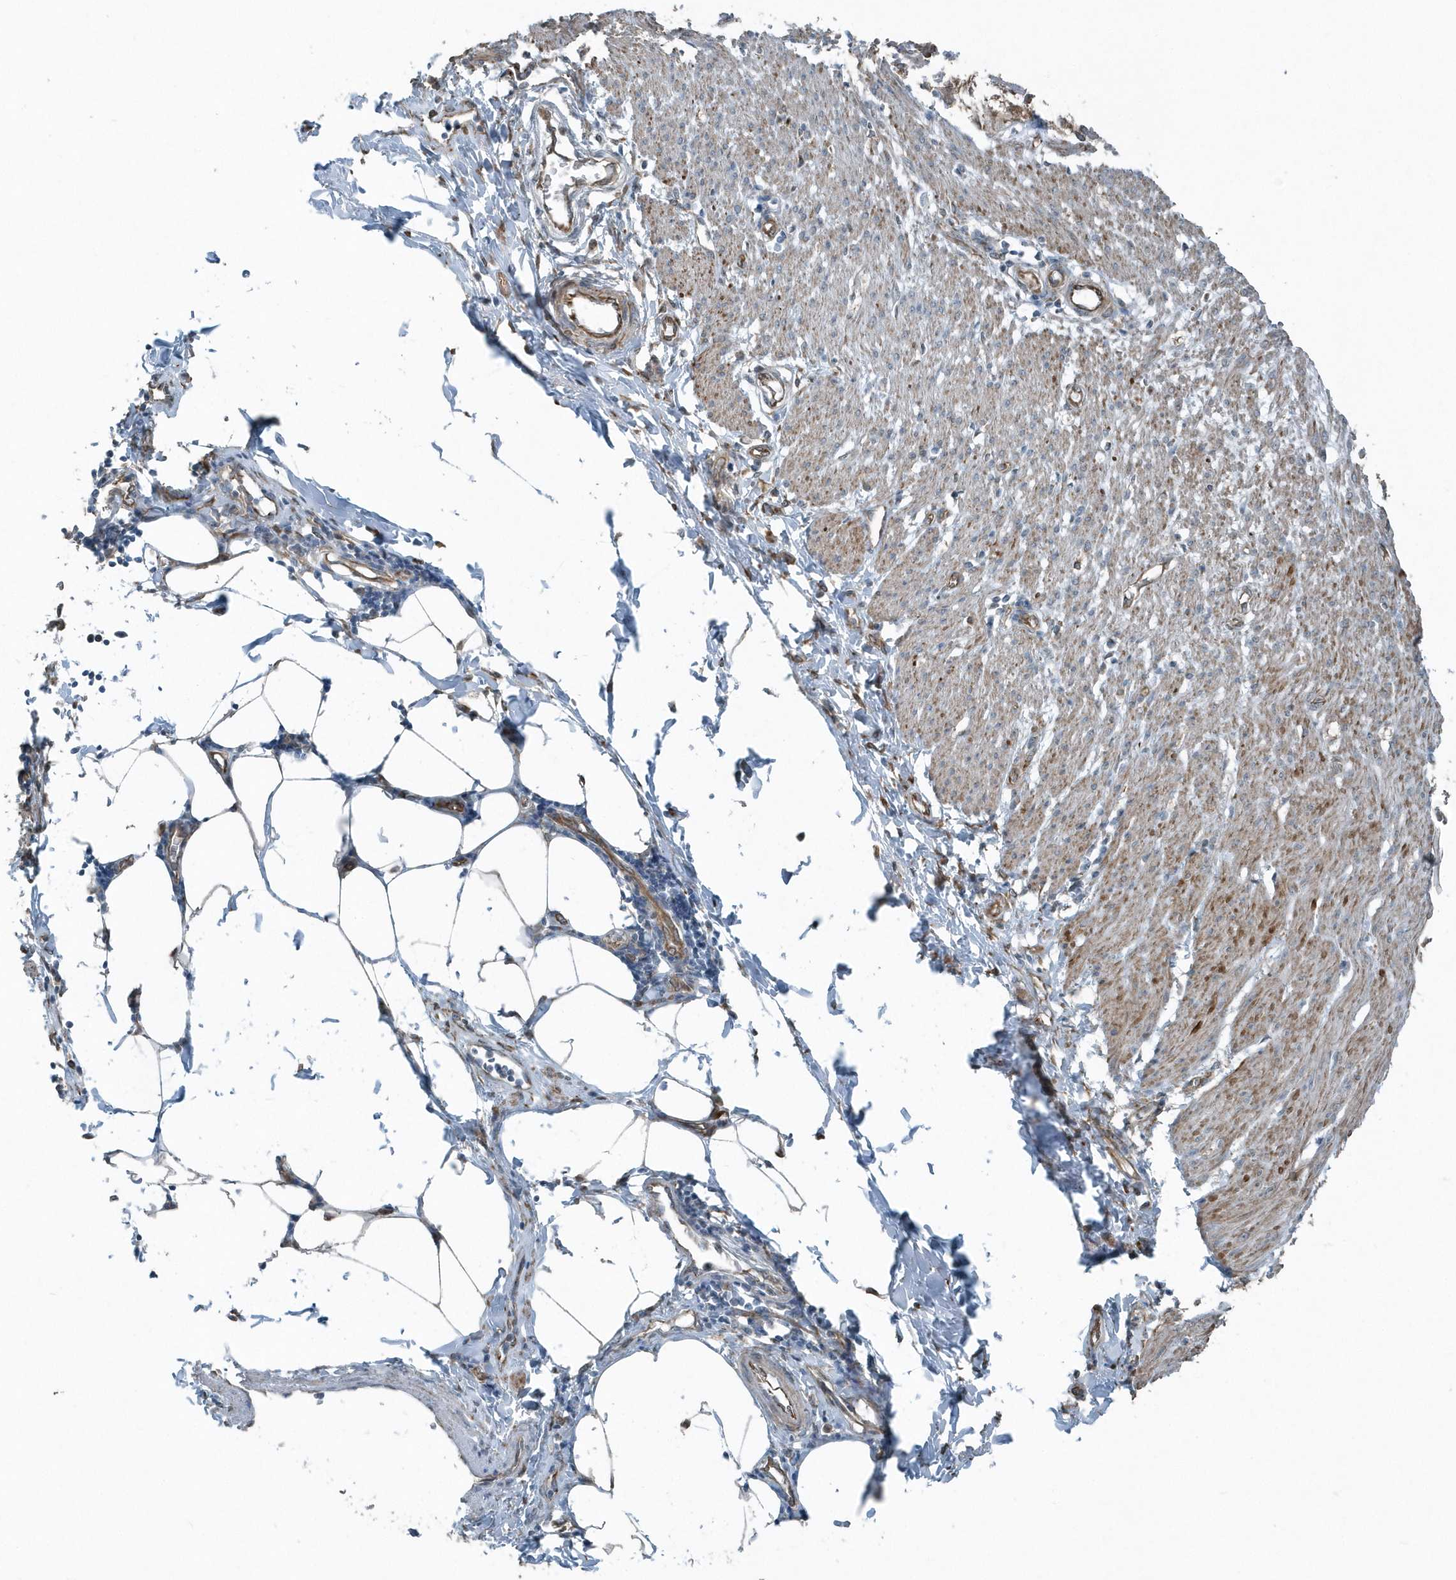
{"staining": {"intensity": "moderate", "quantity": ">75%", "location": "cytoplasmic/membranous"}, "tissue": "smooth muscle", "cell_type": "Smooth muscle cells", "image_type": "normal", "snomed": [{"axis": "morphology", "description": "Normal tissue, NOS"}, {"axis": "morphology", "description": "Adenocarcinoma, NOS"}, {"axis": "topography", "description": "Colon"}, {"axis": "topography", "description": "Peripheral nerve tissue"}], "caption": "Immunohistochemical staining of benign smooth muscle reveals medium levels of moderate cytoplasmic/membranous staining in about >75% of smooth muscle cells.", "gene": "GCC2", "patient": {"sex": "male", "age": 14}}